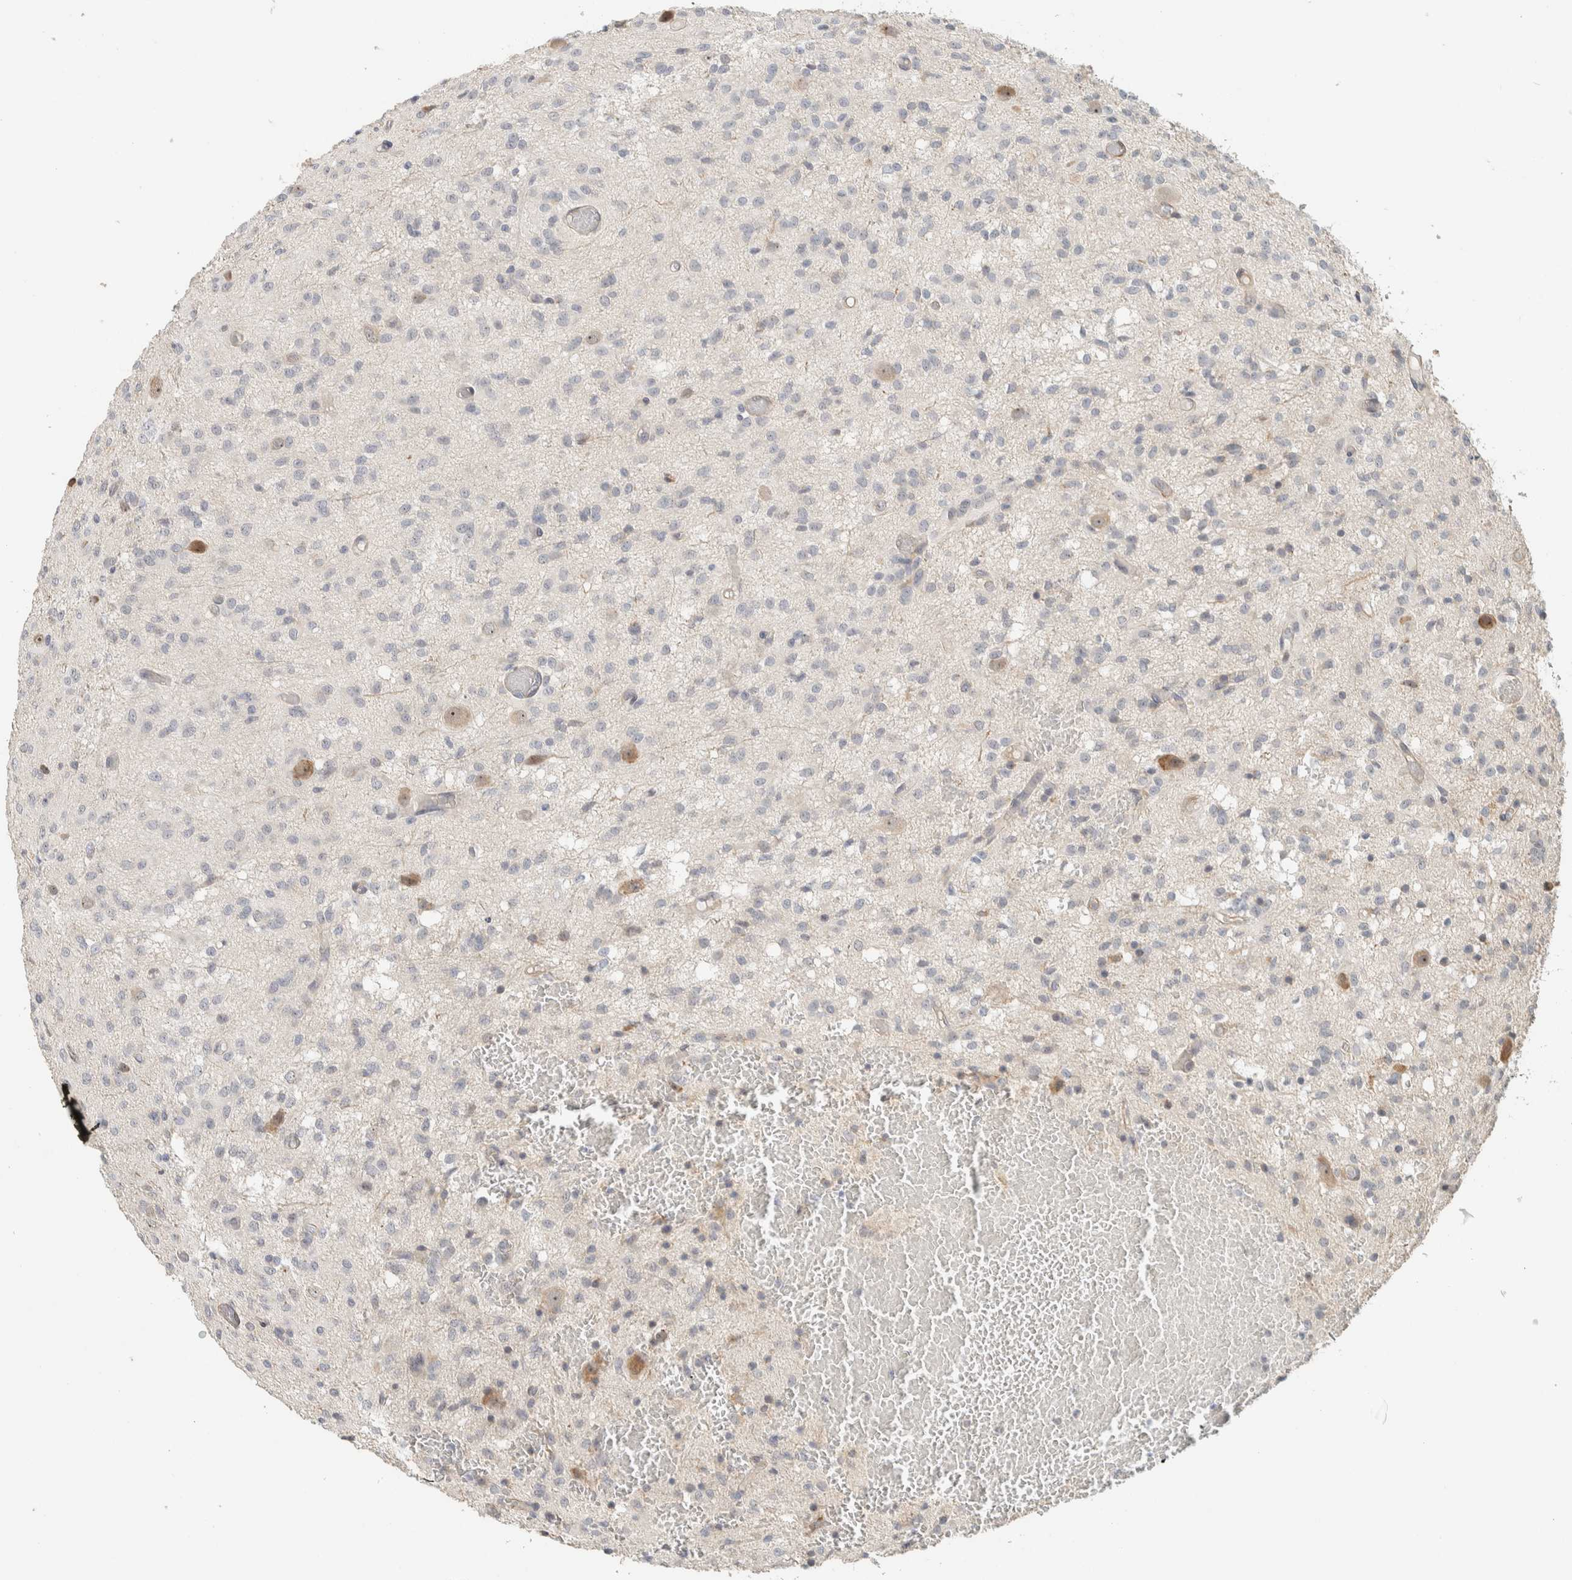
{"staining": {"intensity": "negative", "quantity": "none", "location": "none"}, "tissue": "glioma", "cell_type": "Tumor cells", "image_type": "cancer", "snomed": [{"axis": "morphology", "description": "Glioma, malignant, High grade"}, {"axis": "topography", "description": "Brain"}], "caption": "Glioma was stained to show a protein in brown. There is no significant expression in tumor cells.", "gene": "KLHL40", "patient": {"sex": "female", "age": 59}}